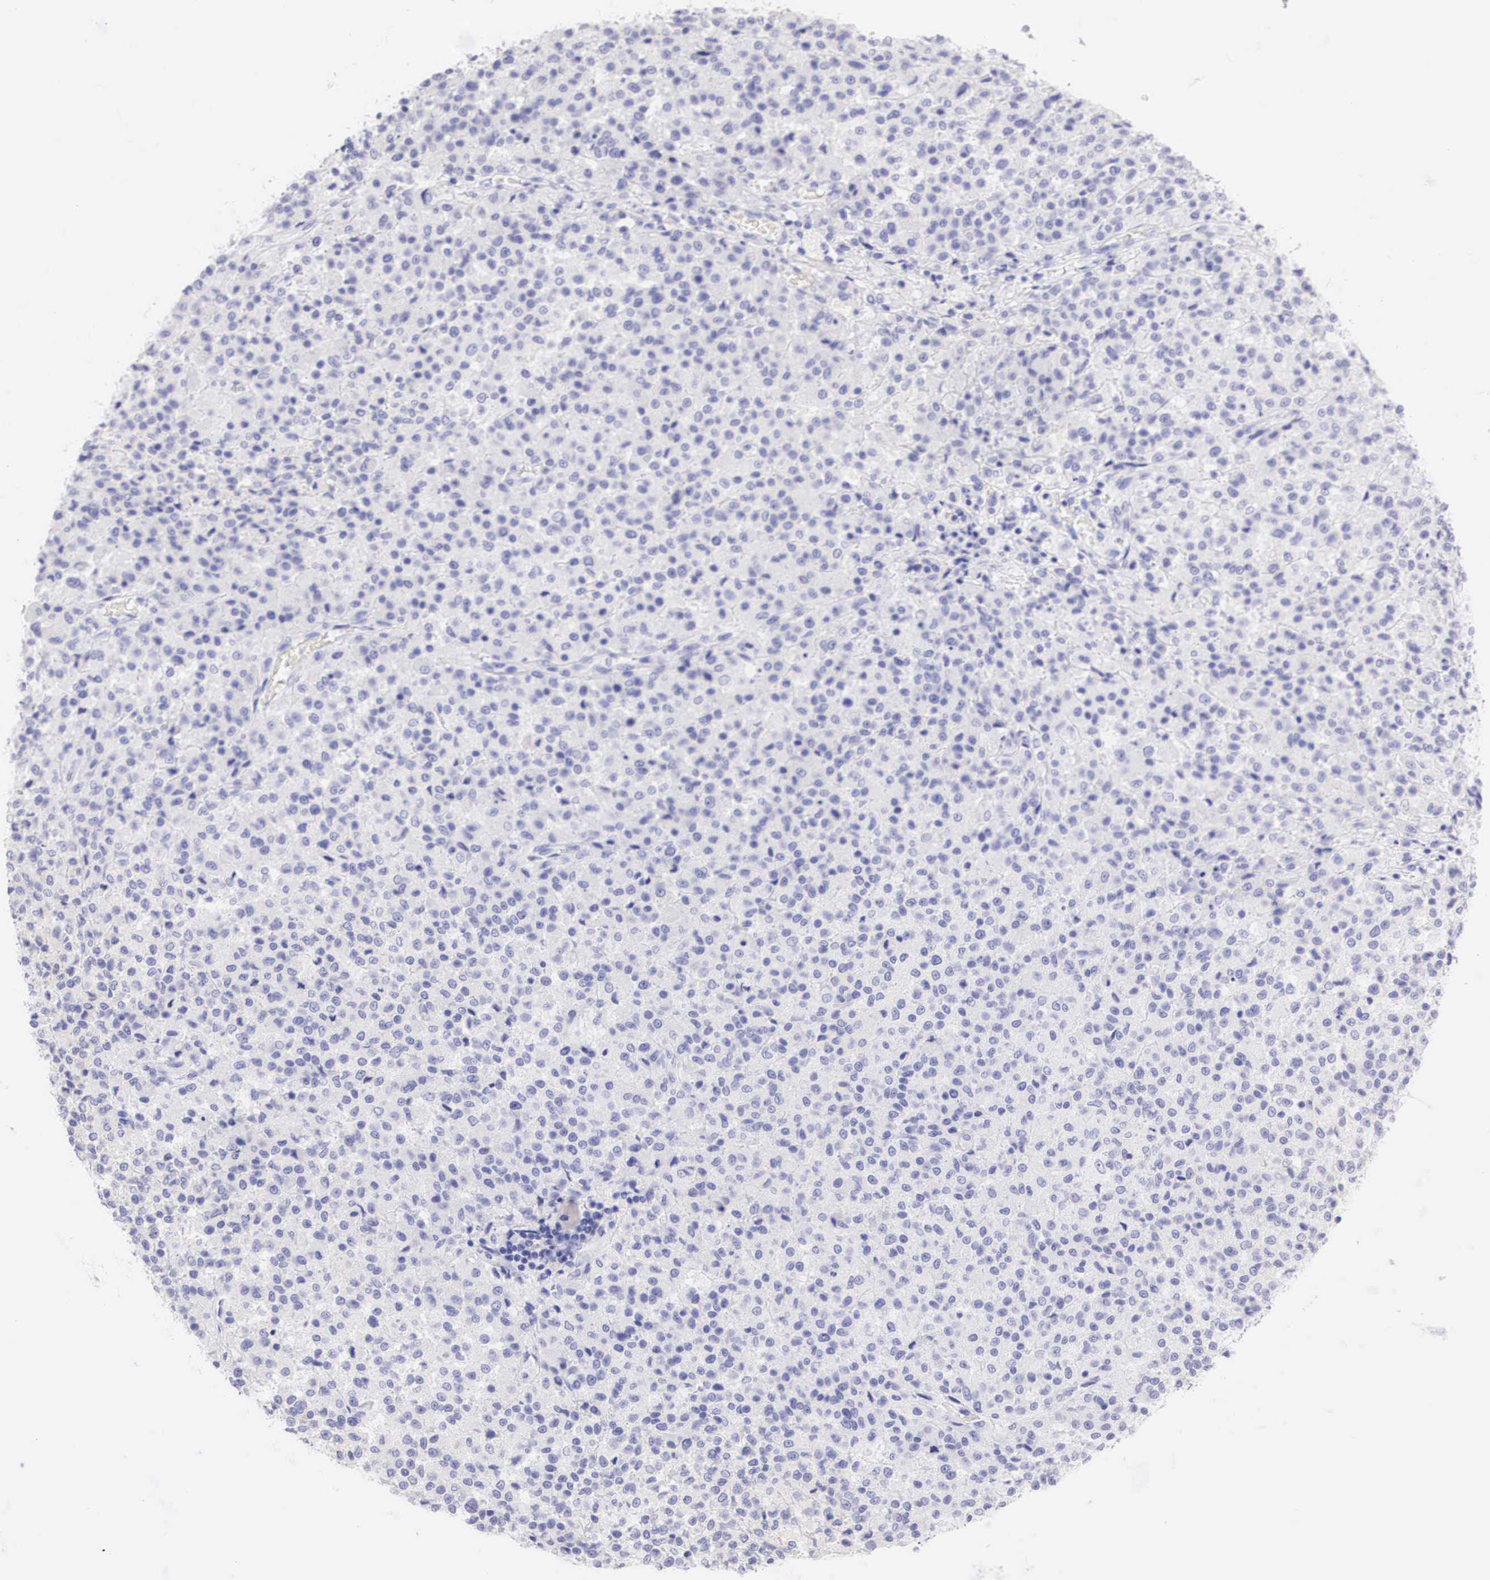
{"staining": {"intensity": "negative", "quantity": "none", "location": "none"}, "tissue": "testis cancer", "cell_type": "Tumor cells", "image_type": "cancer", "snomed": [{"axis": "morphology", "description": "Seminoma, NOS"}, {"axis": "topography", "description": "Testis"}], "caption": "IHC micrograph of human testis seminoma stained for a protein (brown), which demonstrates no positivity in tumor cells. The staining was performed using DAB (3,3'-diaminobenzidine) to visualize the protein expression in brown, while the nuclei were stained in blue with hematoxylin (Magnification: 20x).", "gene": "TYR", "patient": {"sex": "male", "age": 59}}